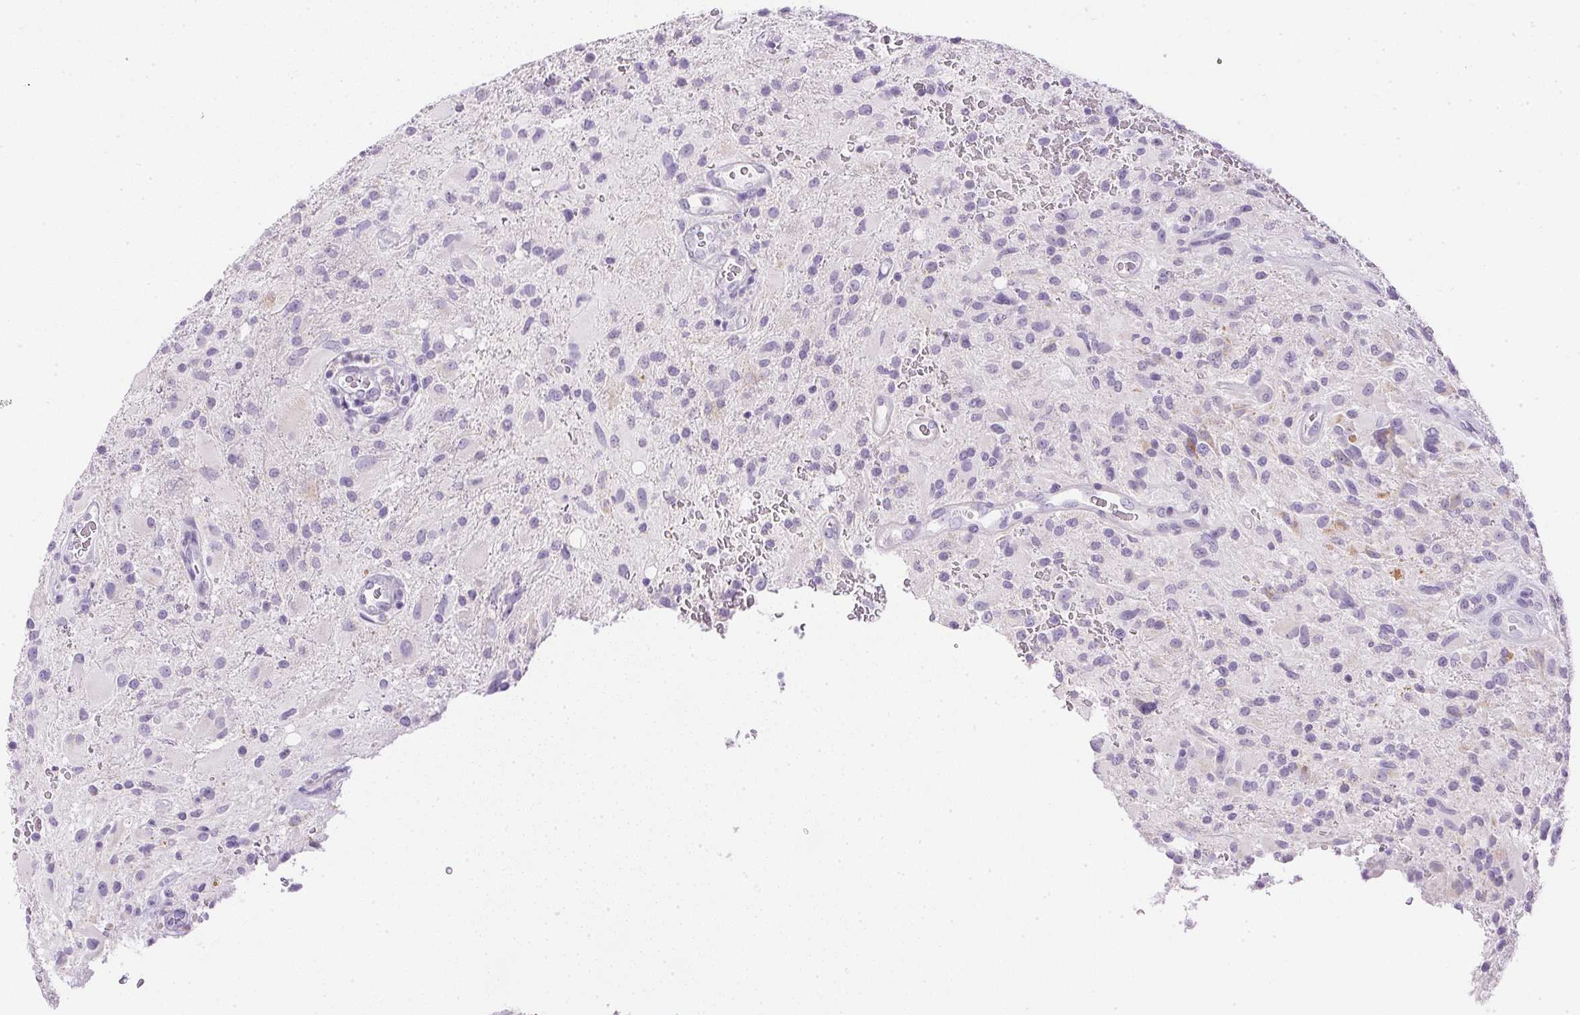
{"staining": {"intensity": "negative", "quantity": "none", "location": "none"}, "tissue": "glioma", "cell_type": "Tumor cells", "image_type": "cancer", "snomed": [{"axis": "morphology", "description": "Glioma, malignant, High grade"}, {"axis": "topography", "description": "Brain"}], "caption": "Immunohistochemistry (IHC) histopathology image of neoplastic tissue: glioma stained with DAB demonstrates no significant protein expression in tumor cells.", "gene": "CTRL", "patient": {"sex": "male", "age": 53}}